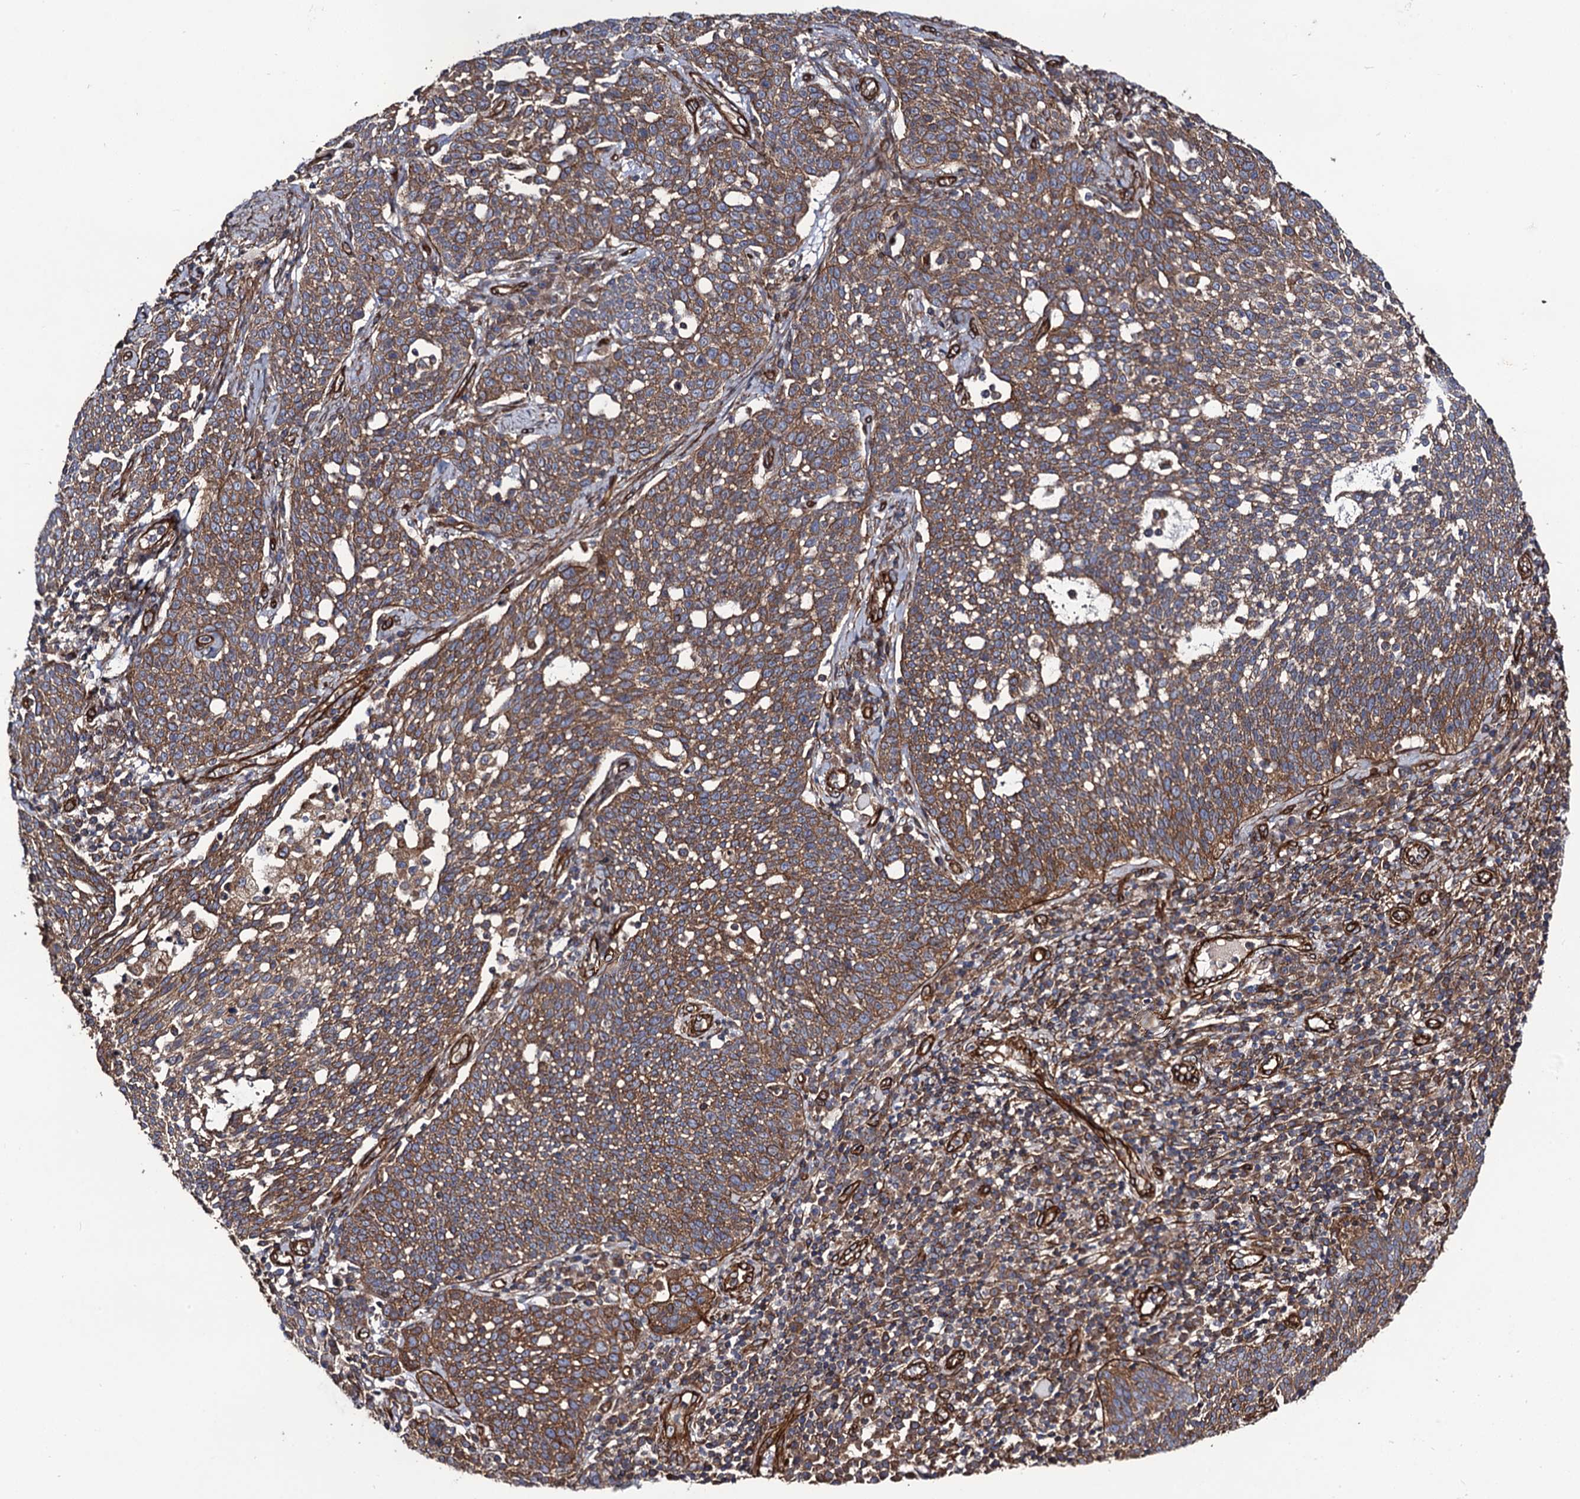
{"staining": {"intensity": "moderate", "quantity": ">75%", "location": "cytoplasmic/membranous"}, "tissue": "cervical cancer", "cell_type": "Tumor cells", "image_type": "cancer", "snomed": [{"axis": "morphology", "description": "Squamous cell carcinoma, NOS"}, {"axis": "topography", "description": "Cervix"}], "caption": "Tumor cells display medium levels of moderate cytoplasmic/membranous staining in approximately >75% of cells in cervical cancer. Using DAB (brown) and hematoxylin (blue) stains, captured at high magnification using brightfield microscopy.", "gene": "CIP2A", "patient": {"sex": "female", "age": 34}}